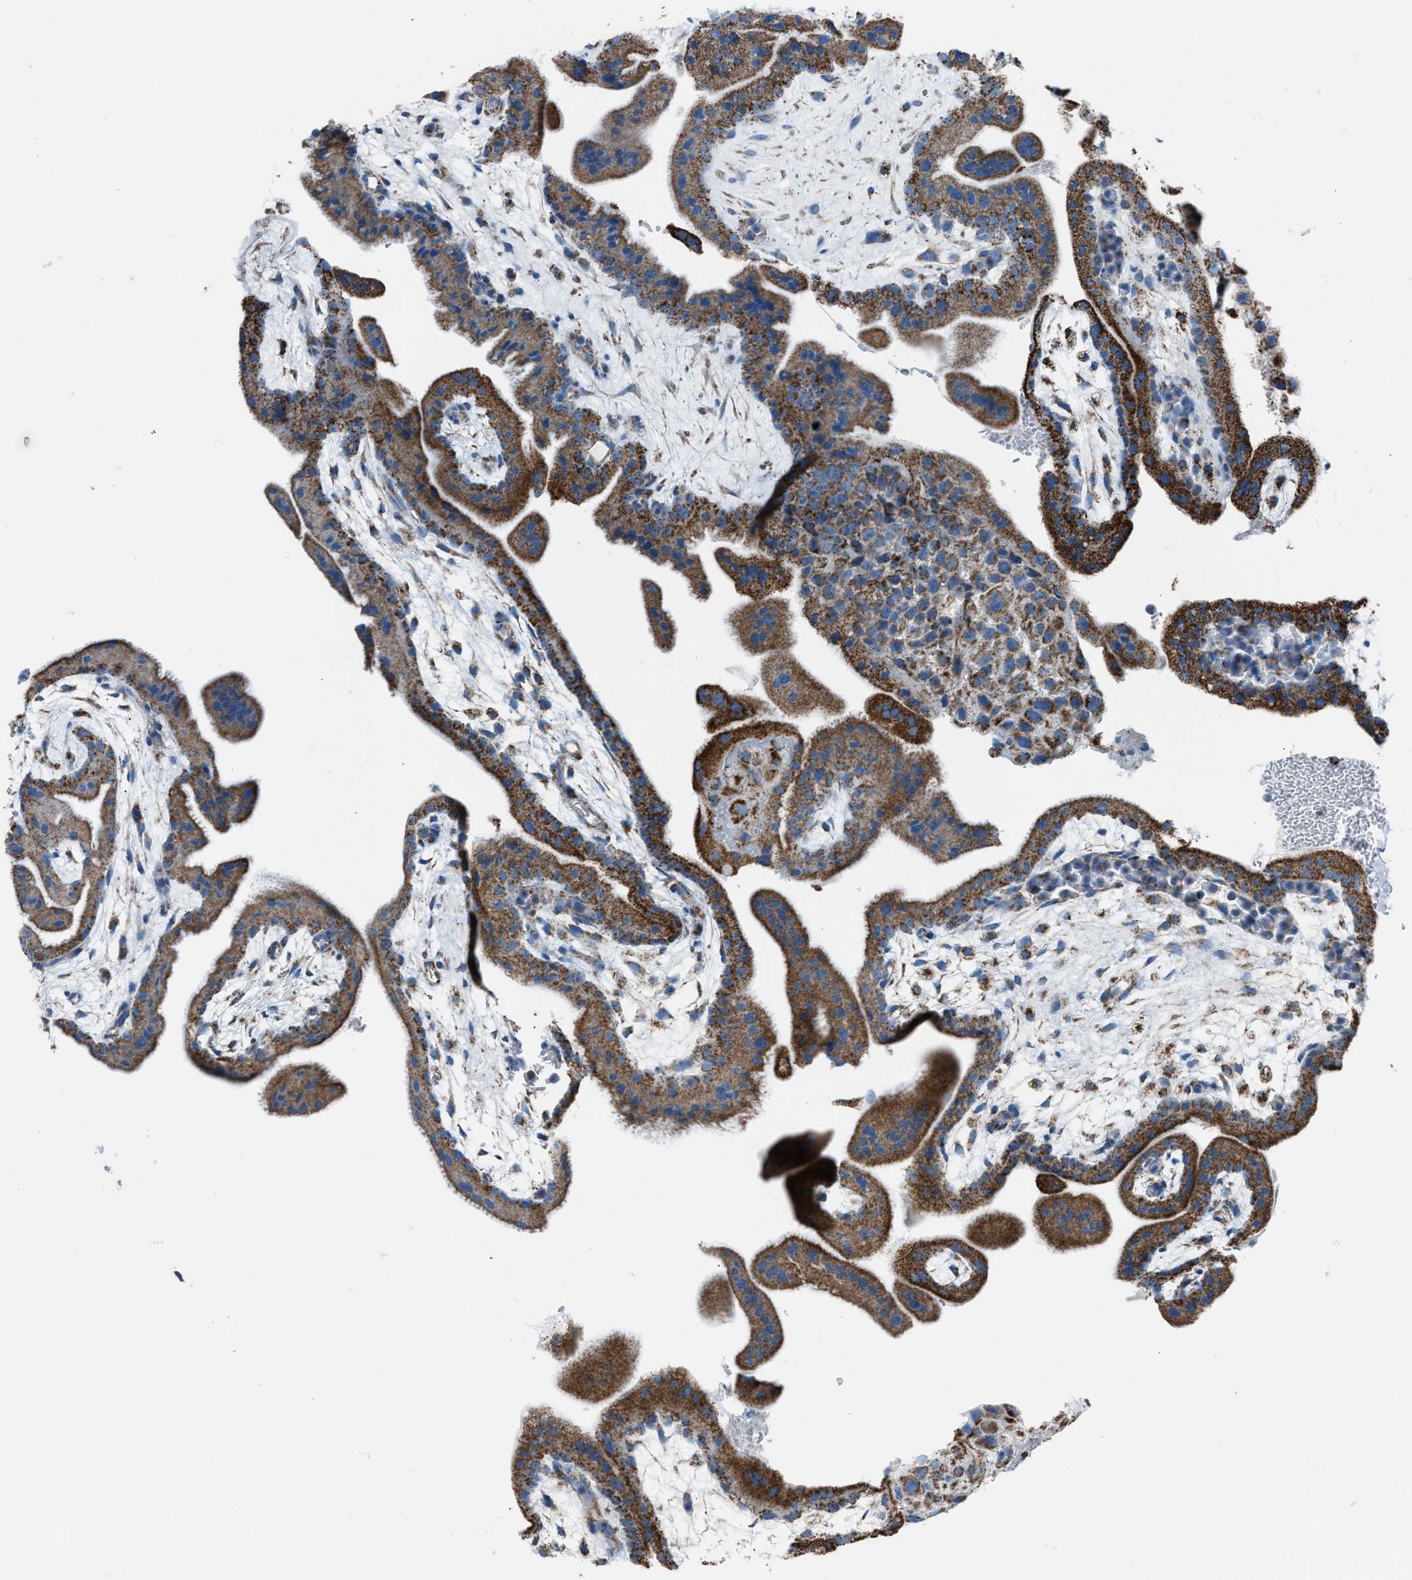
{"staining": {"intensity": "moderate", "quantity": ">75%", "location": "cytoplasmic/membranous"}, "tissue": "placenta", "cell_type": "Decidual cells", "image_type": "normal", "snomed": [{"axis": "morphology", "description": "Normal tissue, NOS"}, {"axis": "topography", "description": "Placenta"}], "caption": "This is a photomicrograph of IHC staining of benign placenta, which shows moderate expression in the cytoplasmic/membranous of decidual cells.", "gene": "MDH2", "patient": {"sex": "female", "age": 35}}